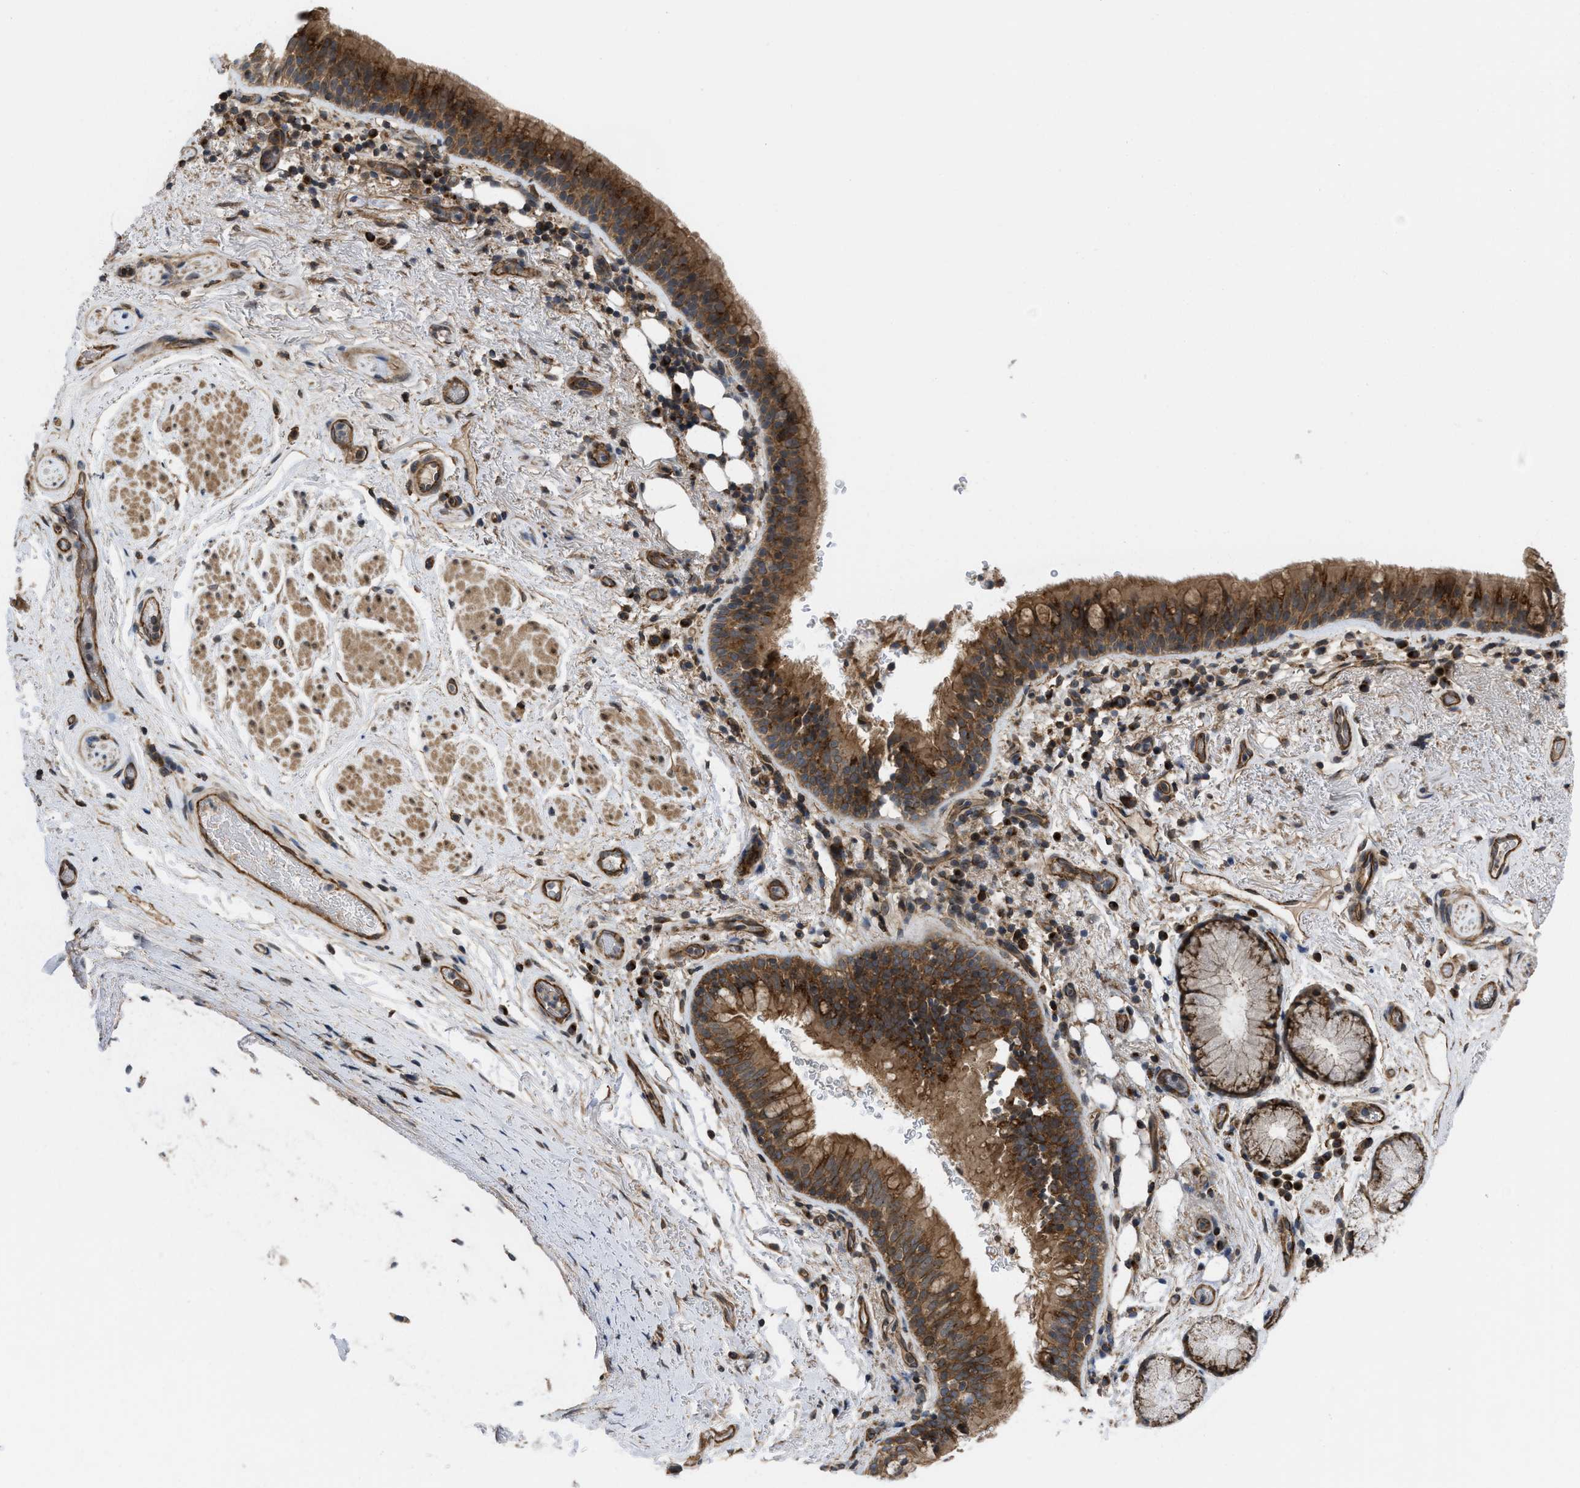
{"staining": {"intensity": "strong", "quantity": ">75%", "location": "cytoplasmic/membranous"}, "tissue": "bronchus", "cell_type": "Respiratory epithelial cells", "image_type": "normal", "snomed": [{"axis": "morphology", "description": "Normal tissue, NOS"}, {"axis": "morphology", "description": "Inflammation, NOS"}, {"axis": "topography", "description": "Cartilage tissue"}, {"axis": "topography", "description": "Bronchus"}], "caption": "Immunohistochemical staining of normal bronchus displays high levels of strong cytoplasmic/membranous expression in about >75% of respiratory epithelial cells. (brown staining indicates protein expression, while blue staining denotes nuclei).", "gene": "GPATCH2L", "patient": {"sex": "male", "age": 77}}